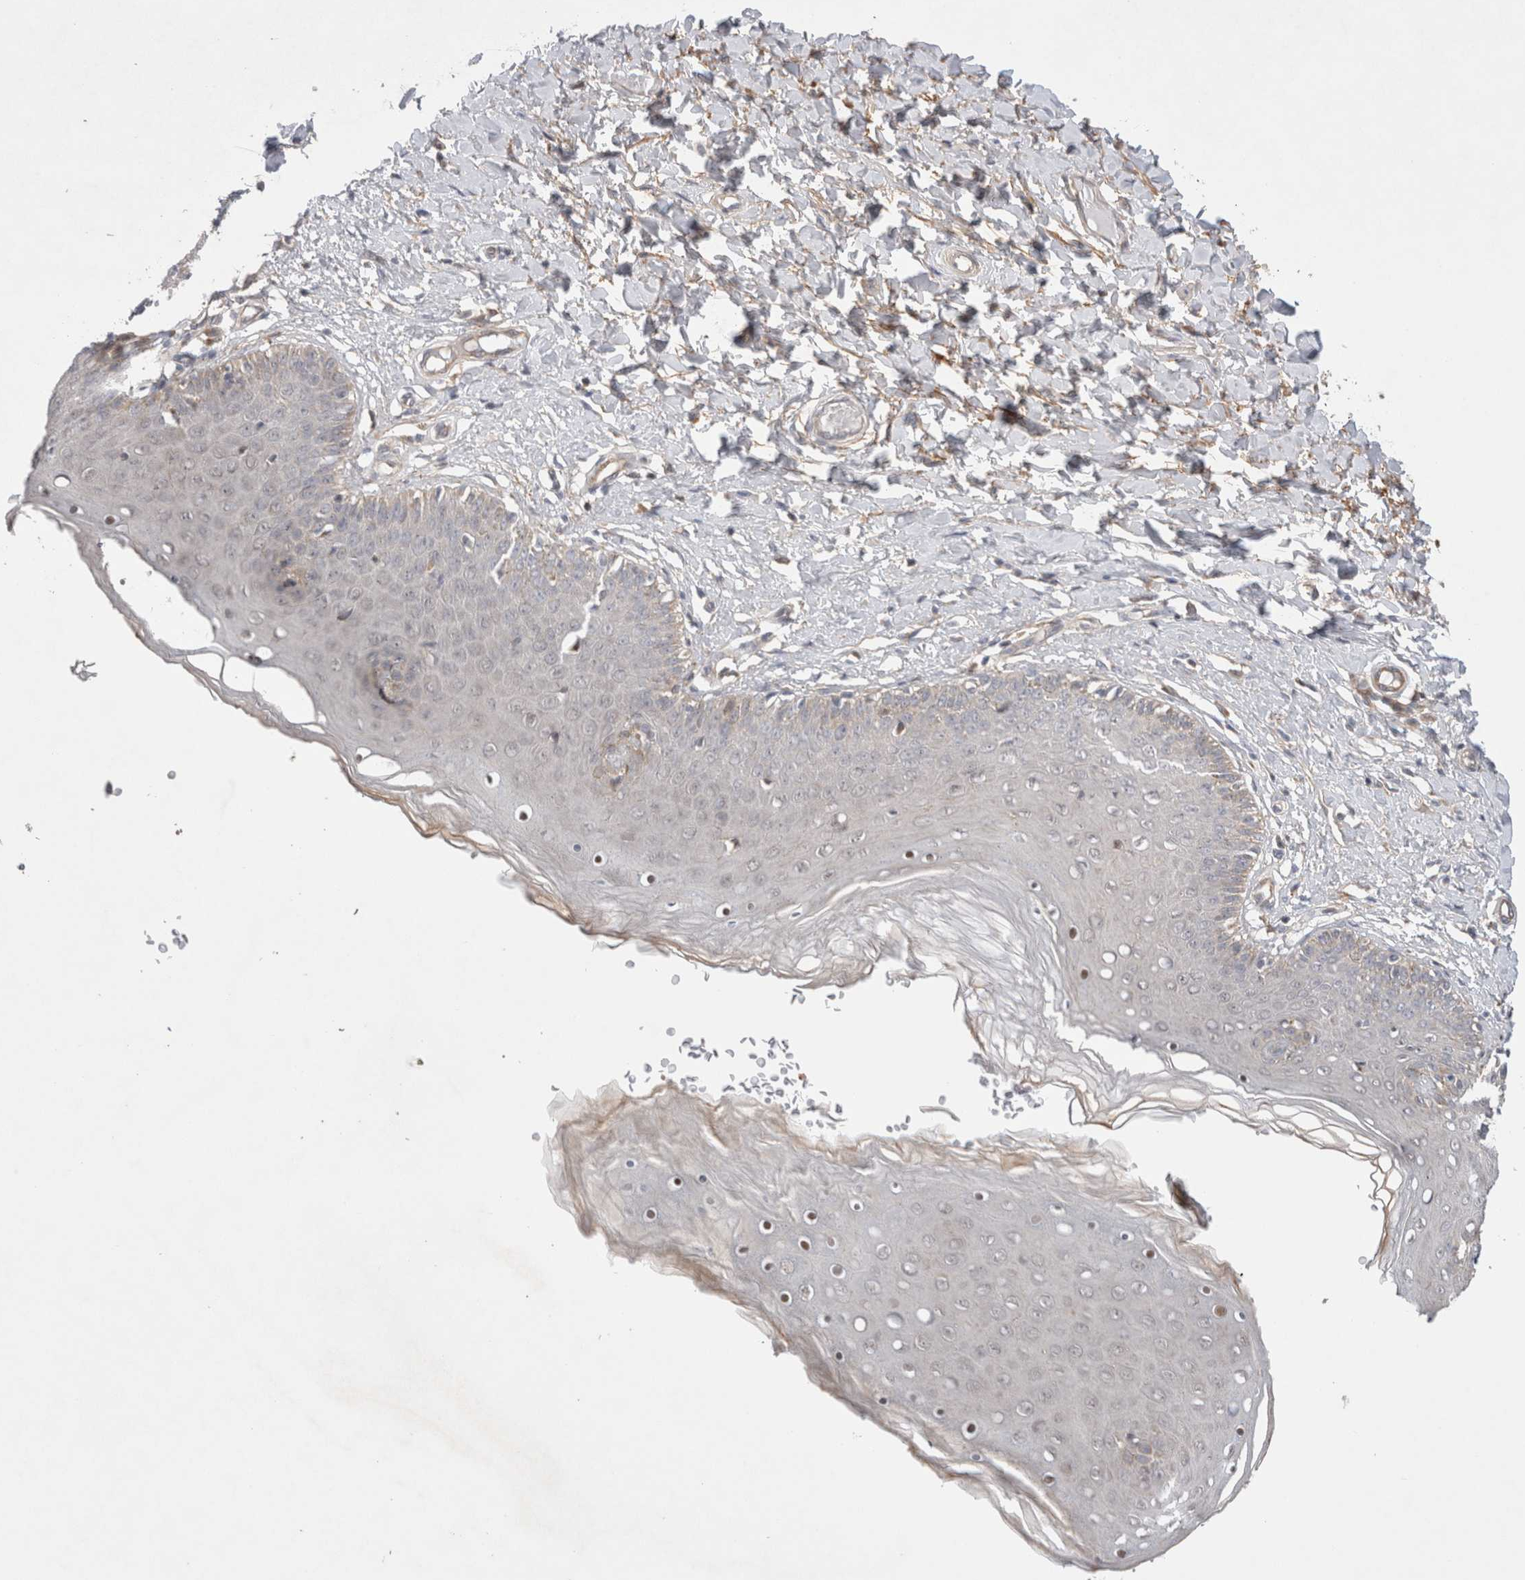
{"staining": {"intensity": "weak", "quantity": "<25%", "location": "cytoplasmic/membranous"}, "tissue": "skin", "cell_type": "Epidermal cells", "image_type": "normal", "snomed": [{"axis": "morphology", "description": "Normal tissue, NOS"}, {"axis": "topography", "description": "Vulva"}], "caption": "Epidermal cells are negative for protein expression in benign human skin. The staining is performed using DAB (3,3'-diaminobenzidine) brown chromogen with nuclei counter-stained in using hematoxylin.", "gene": "GSDMB", "patient": {"sex": "female", "age": 66}}